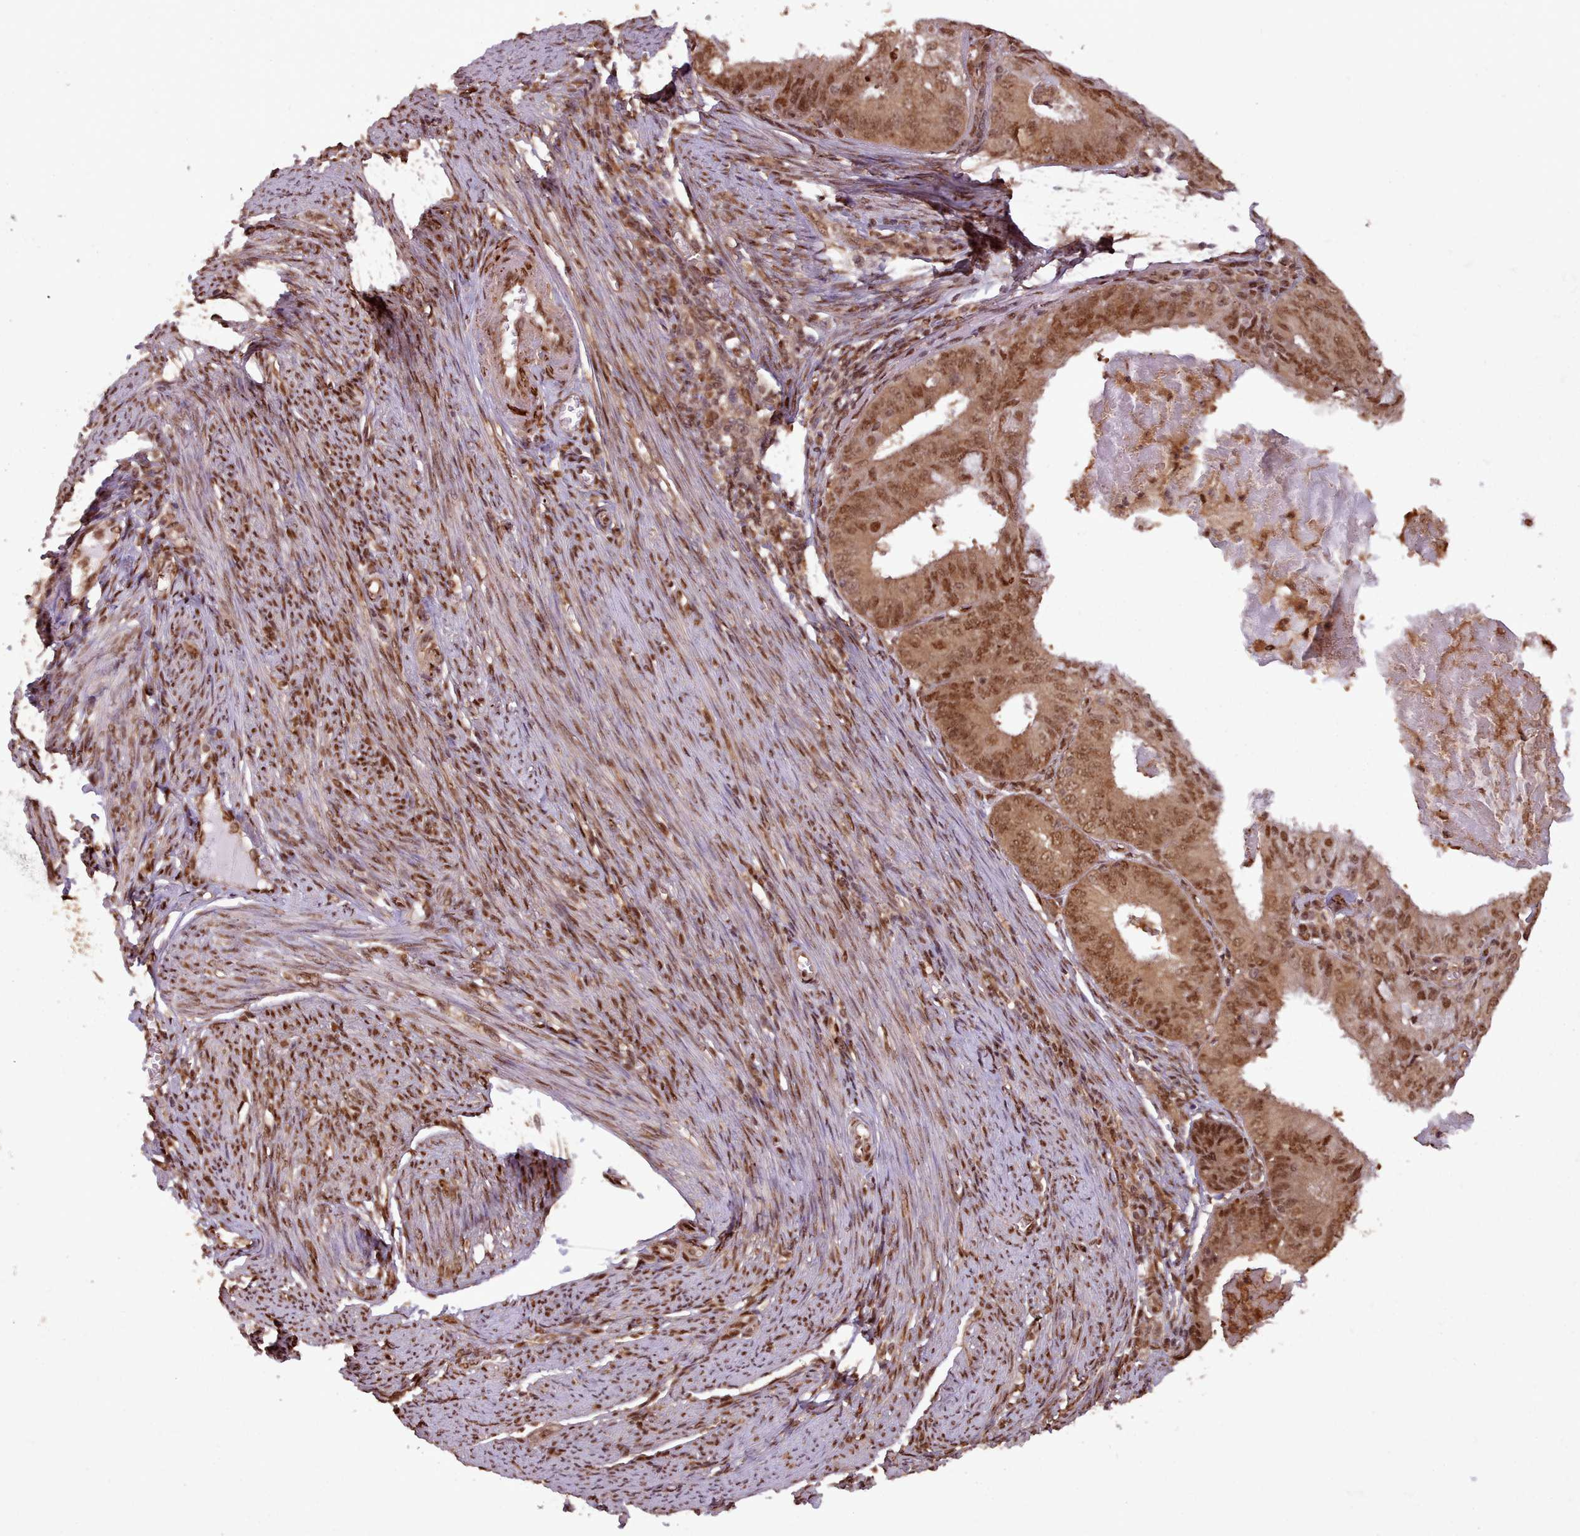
{"staining": {"intensity": "moderate", "quantity": ">75%", "location": "cytoplasmic/membranous,nuclear"}, "tissue": "endometrial cancer", "cell_type": "Tumor cells", "image_type": "cancer", "snomed": [{"axis": "morphology", "description": "Adenocarcinoma, NOS"}, {"axis": "topography", "description": "Endometrium"}], "caption": "Immunohistochemical staining of human endometrial adenocarcinoma displays moderate cytoplasmic/membranous and nuclear protein expression in approximately >75% of tumor cells.", "gene": "RPS27A", "patient": {"sex": "female", "age": 57}}